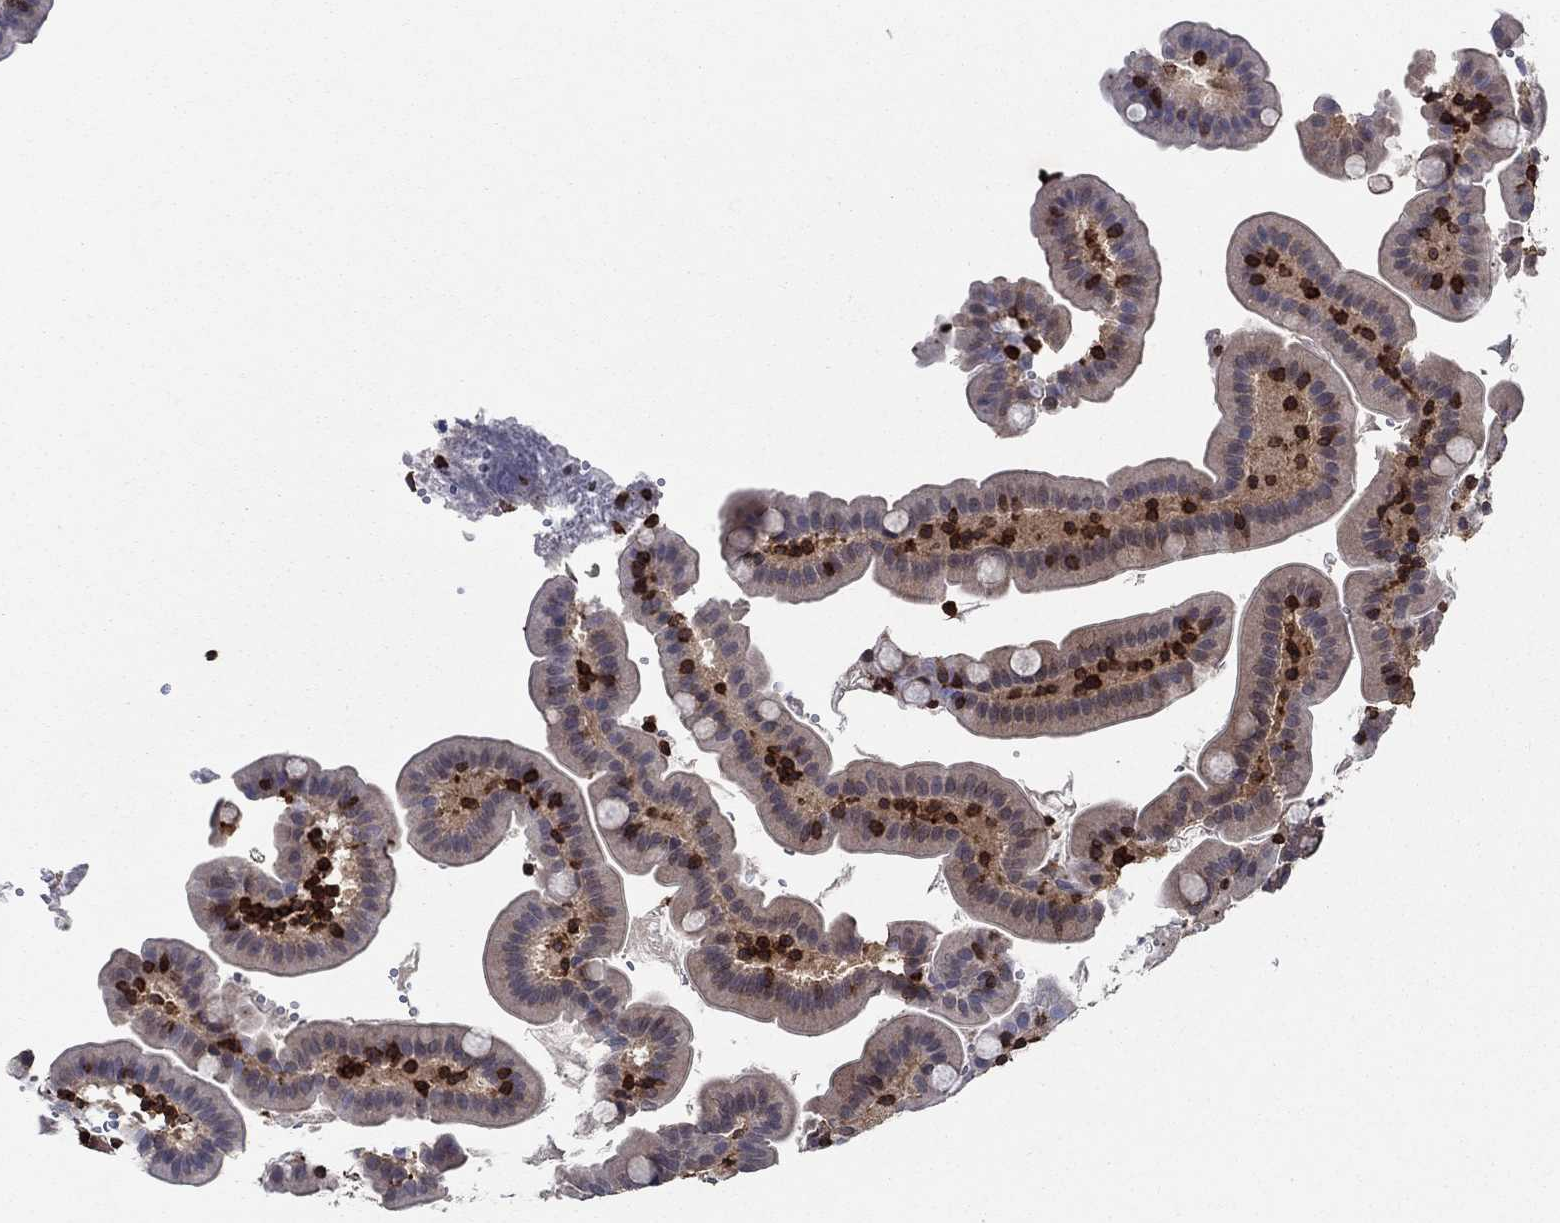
{"staining": {"intensity": "moderate", "quantity": "<25%", "location": "cytoplasmic/membranous"}, "tissue": "small intestine", "cell_type": "Glandular cells", "image_type": "normal", "snomed": [{"axis": "morphology", "description": "Normal tissue, NOS"}, {"axis": "topography", "description": "Small intestine"}], "caption": "A high-resolution histopathology image shows immunohistochemistry (IHC) staining of unremarkable small intestine, which reveals moderate cytoplasmic/membranous staining in about <25% of glandular cells.", "gene": "AGFG2", "patient": {"sex": "female", "age": 44}}